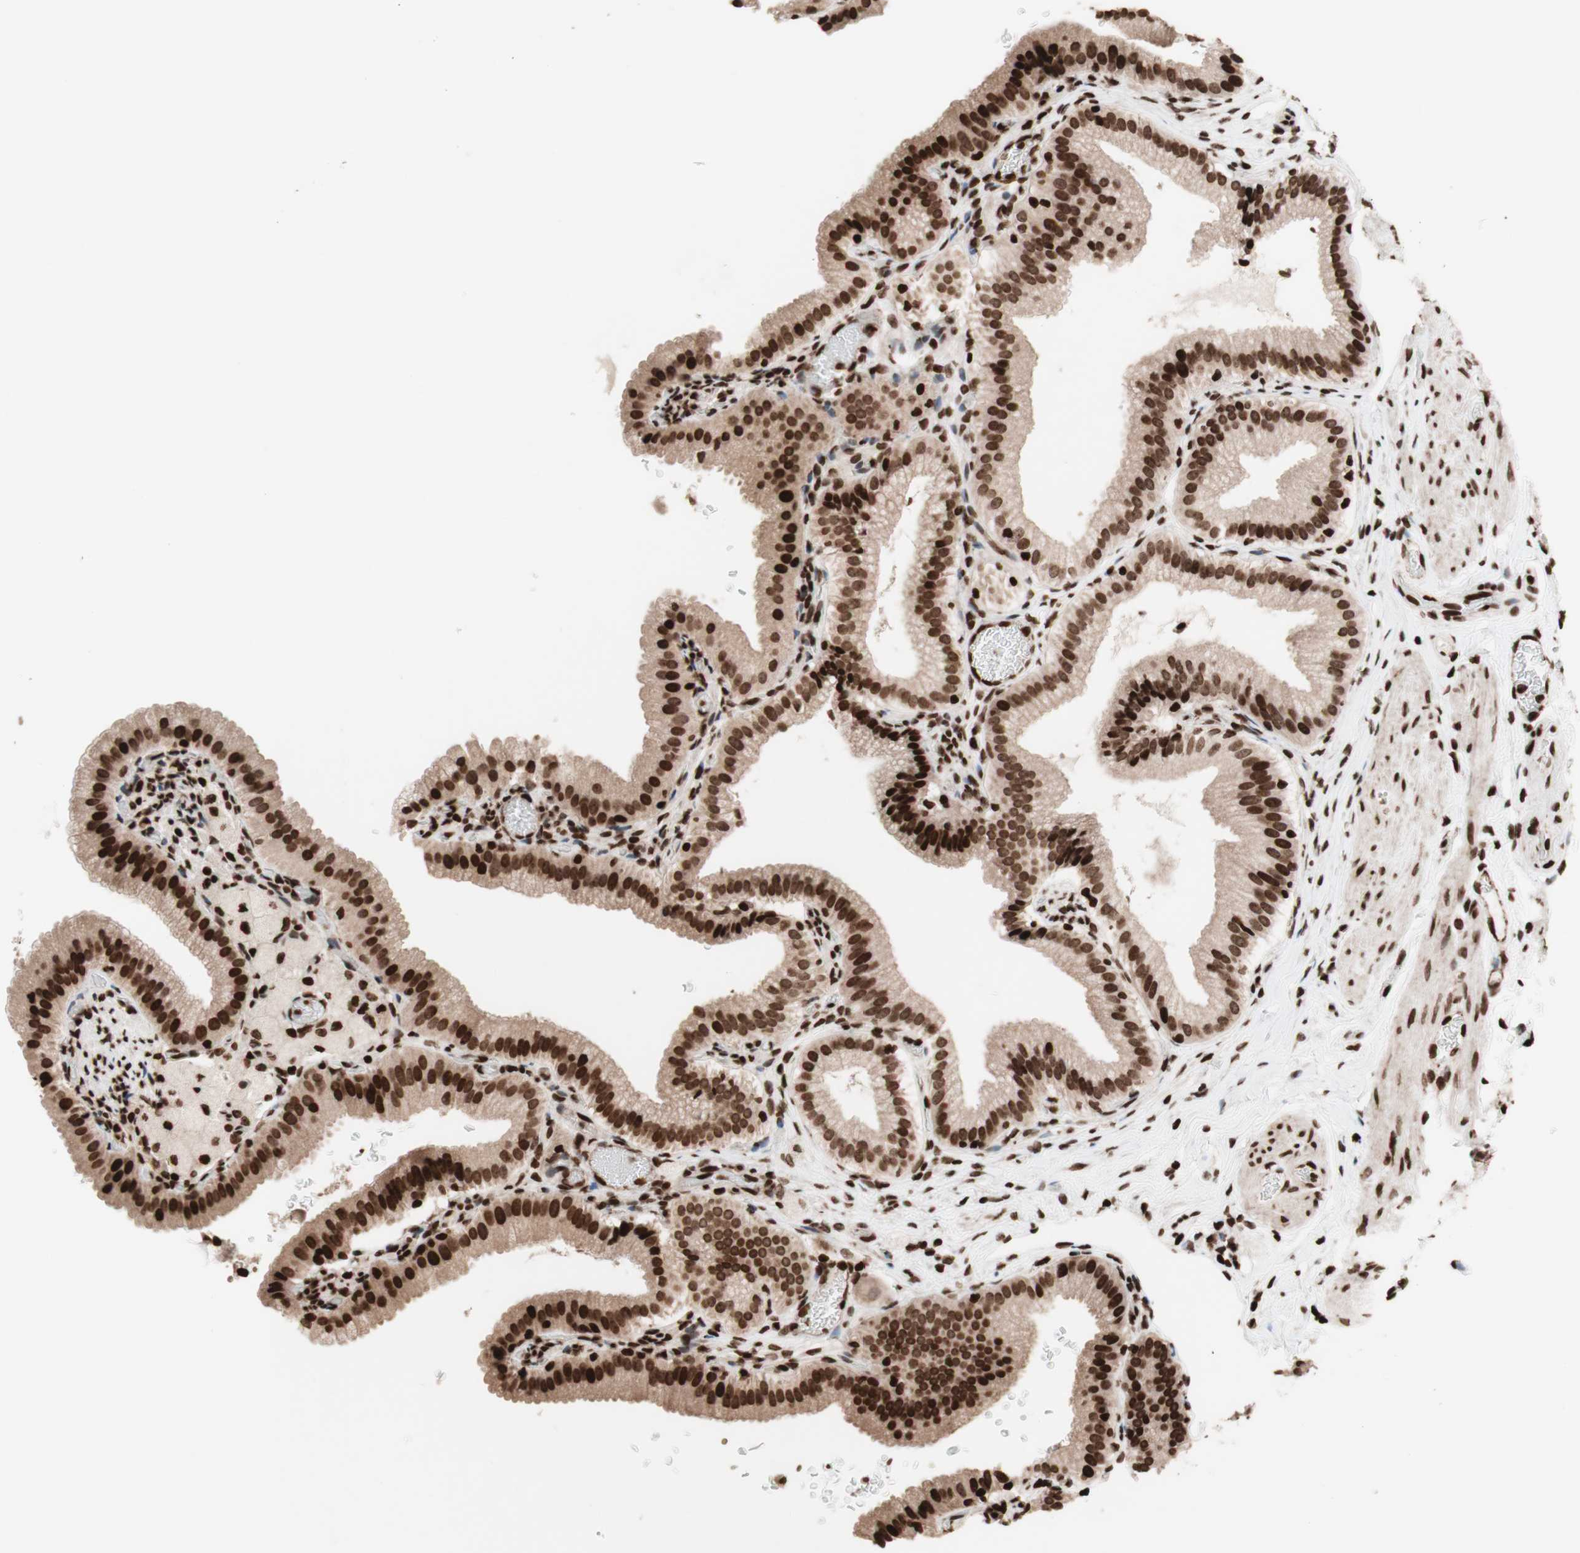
{"staining": {"intensity": "strong", "quantity": ">75%", "location": "cytoplasmic/membranous,nuclear"}, "tissue": "gallbladder", "cell_type": "Glandular cells", "image_type": "normal", "snomed": [{"axis": "morphology", "description": "Normal tissue, NOS"}, {"axis": "topography", "description": "Gallbladder"}], "caption": "IHC staining of unremarkable gallbladder, which shows high levels of strong cytoplasmic/membranous,nuclear positivity in approximately >75% of glandular cells indicating strong cytoplasmic/membranous,nuclear protein expression. The staining was performed using DAB (brown) for protein detection and nuclei were counterstained in hematoxylin (blue).", "gene": "NCAPD2", "patient": {"sex": "male", "age": 54}}